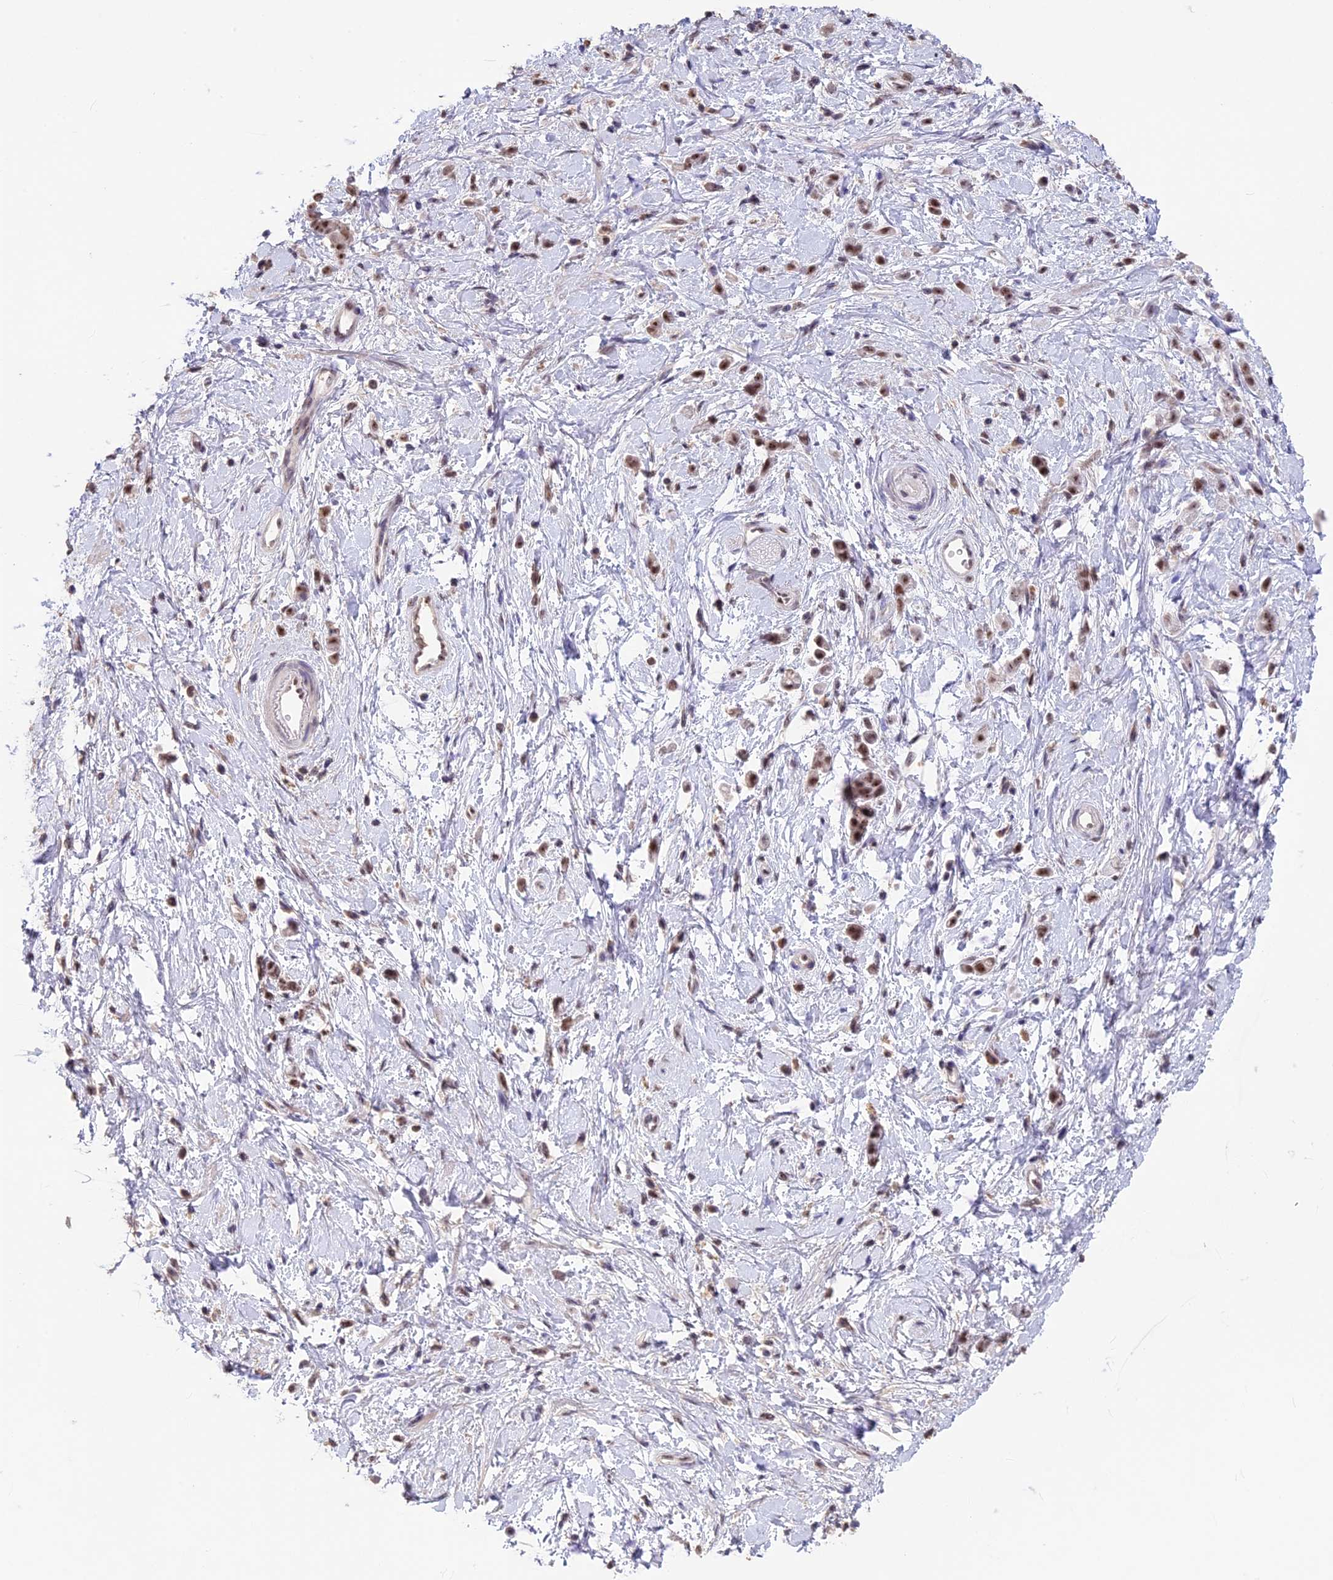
{"staining": {"intensity": "moderate", "quantity": ">75%", "location": "nuclear"}, "tissue": "stomach cancer", "cell_type": "Tumor cells", "image_type": "cancer", "snomed": [{"axis": "morphology", "description": "Adenocarcinoma, NOS"}, {"axis": "topography", "description": "Stomach"}], "caption": "Human adenocarcinoma (stomach) stained for a protein (brown) reveals moderate nuclear positive staining in about >75% of tumor cells.", "gene": "SETD2", "patient": {"sex": "female", "age": 60}}